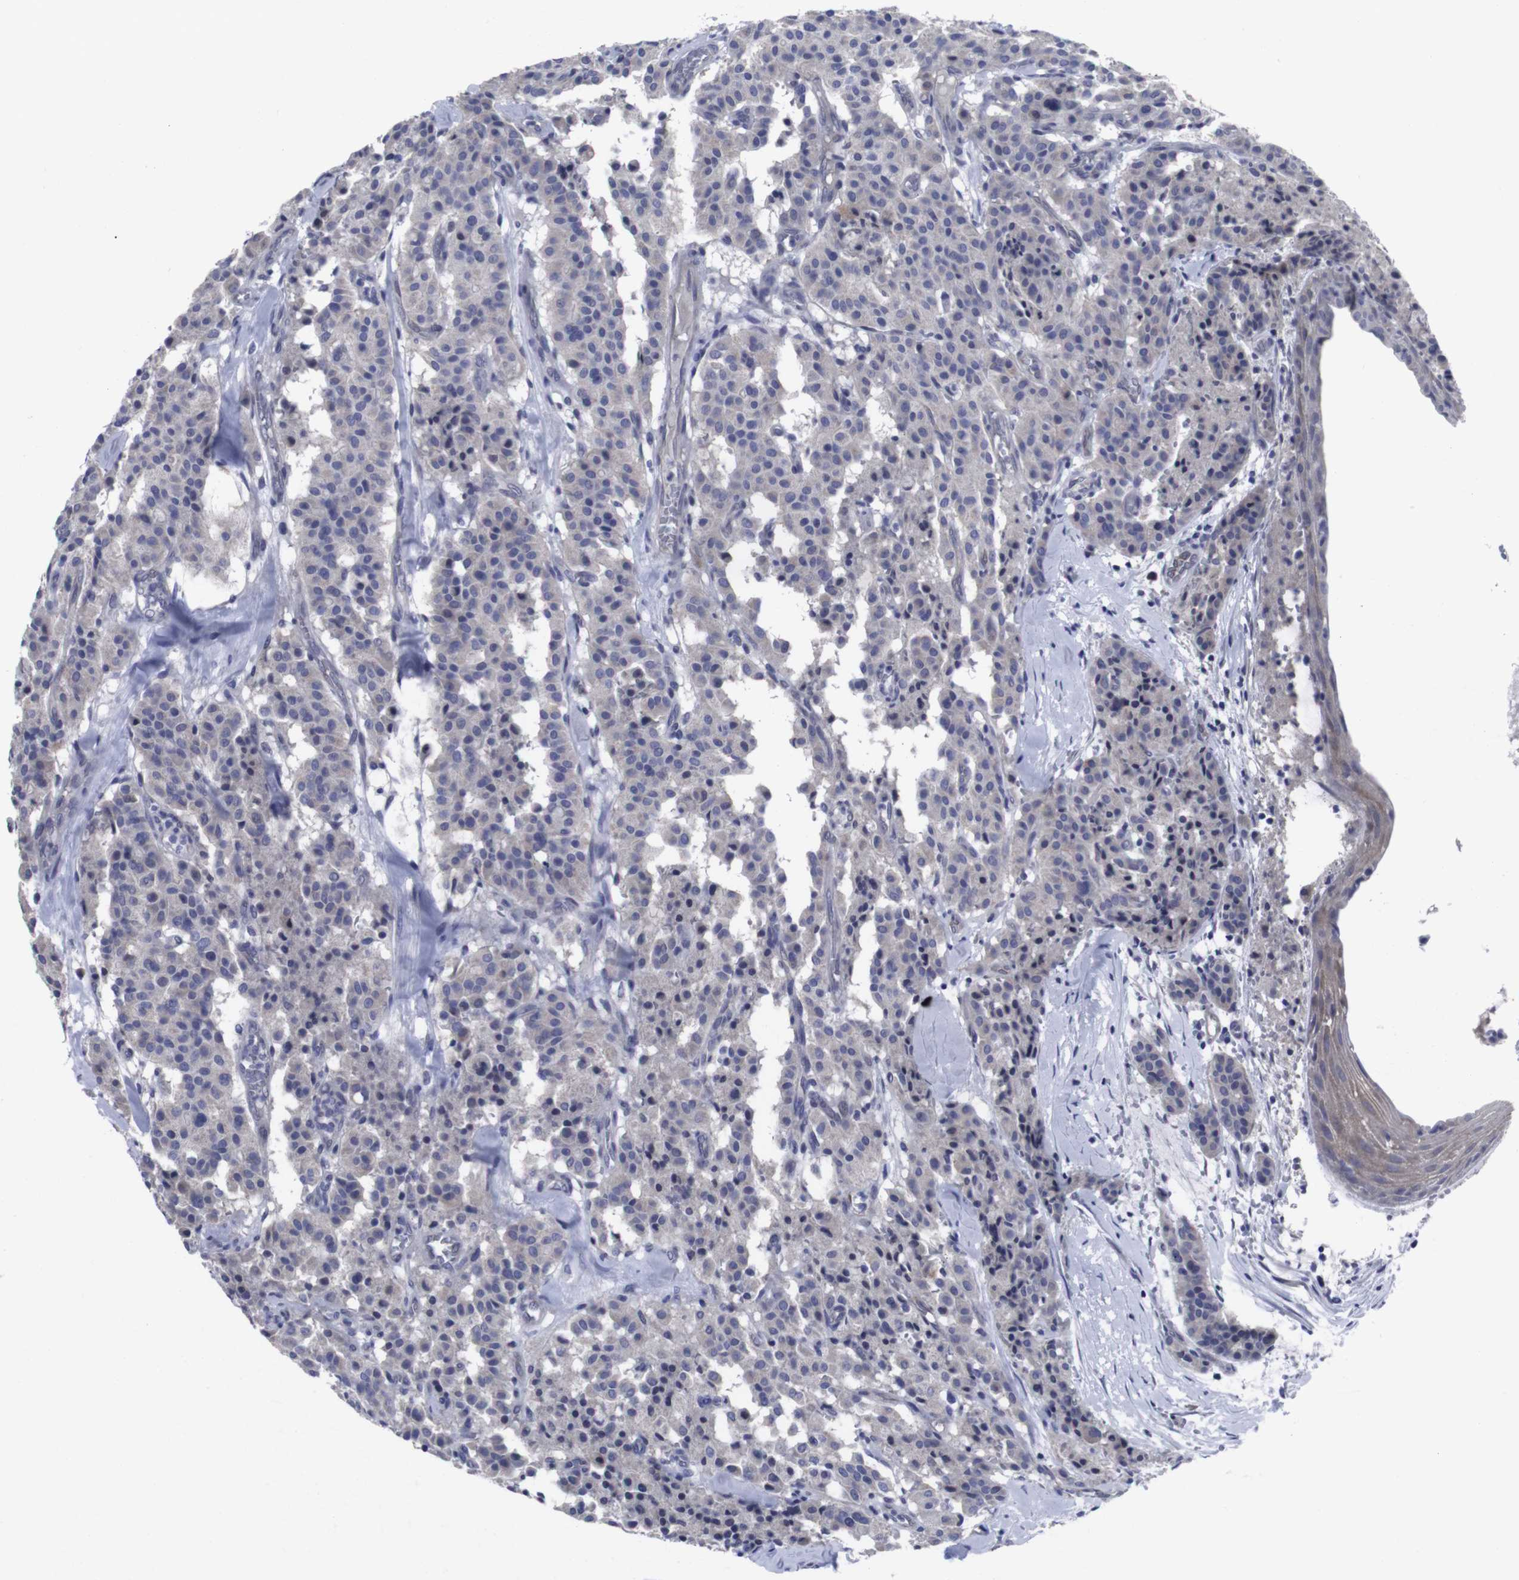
{"staining": {"intensity": "negative", "quantity": "none", "location": "none"}, "tissue": "carcinoid", "cell_type": "Tumor cells", "image_type": "cancer", "snomed": [{"axis": "morphology", "description": "Carcinoid, malignant, NOS"}, {"axis": "topography", "description": "Lung"}], "caption": "Immunohistochemistry micrograph of neoplastic tissue: human malignant carcinoid stained with DAB (3,3'-diaminobenzidine) shows no significant protein positivity in tumor cells.", "gene": "SNCG", "patient": {"sex": "male", "age": 30}}